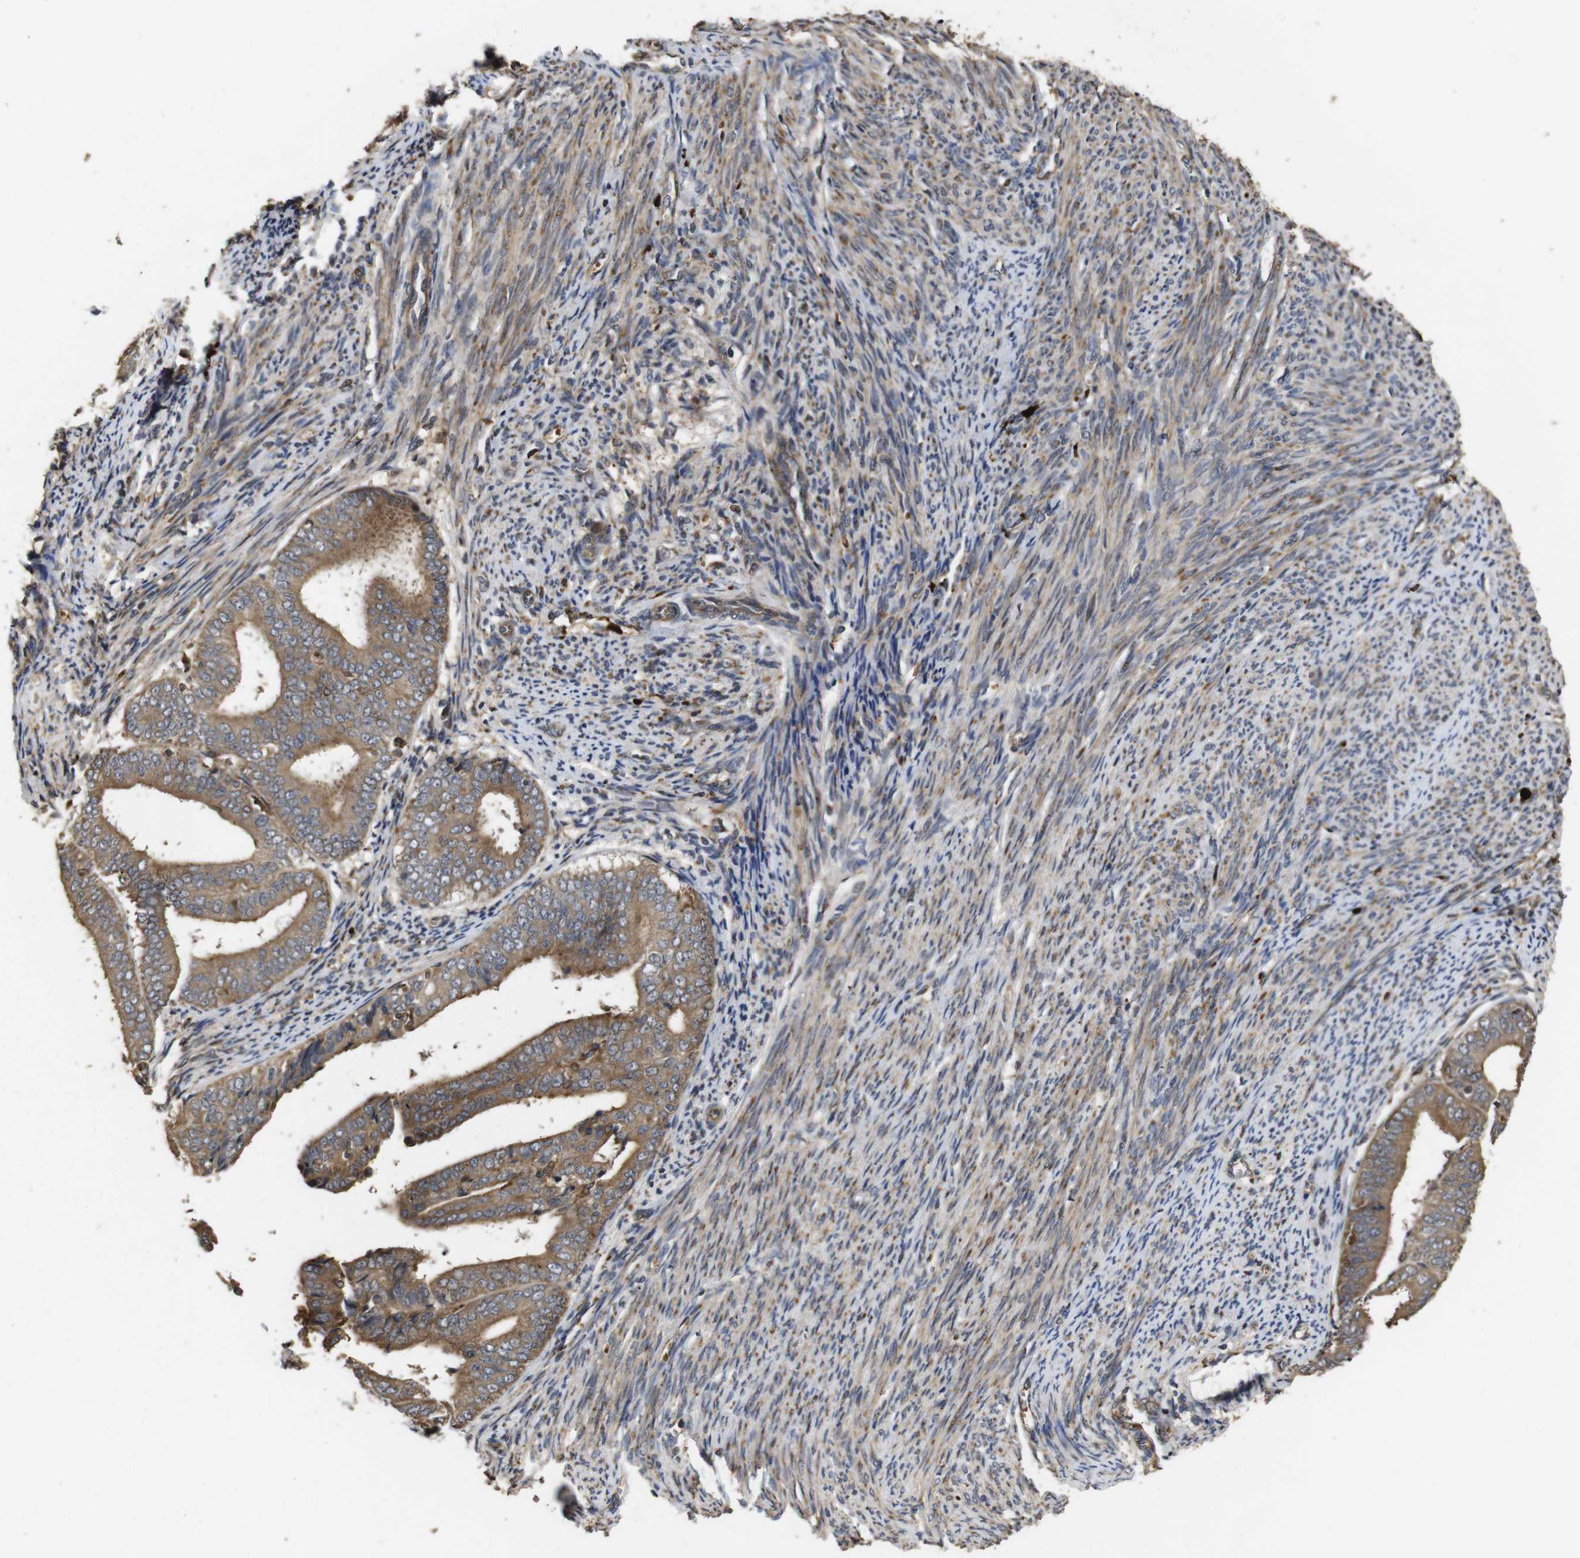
{"staining": {"intensity": "moderate", "quantity": ">75%", "location": "cytoplasmic/membranous"}, "tissue": "endometrial cancer", "cell_type": "Tumor cells", "image_type": "cancer", "snomed": [{"axis": "morphology", "description": "Adenocarcinoma, NOS"}, {"axis": "topography", "description": "Endometrium"}], "caption": "Immunohistochemical staining of adenocarcinoma (endometrial) reveals moderate cytoplasmic/membranous protein positivity in about >75% of tumor cells.", "gene": "PTPN14", "patient": {"sex": "female", "age": 63}}